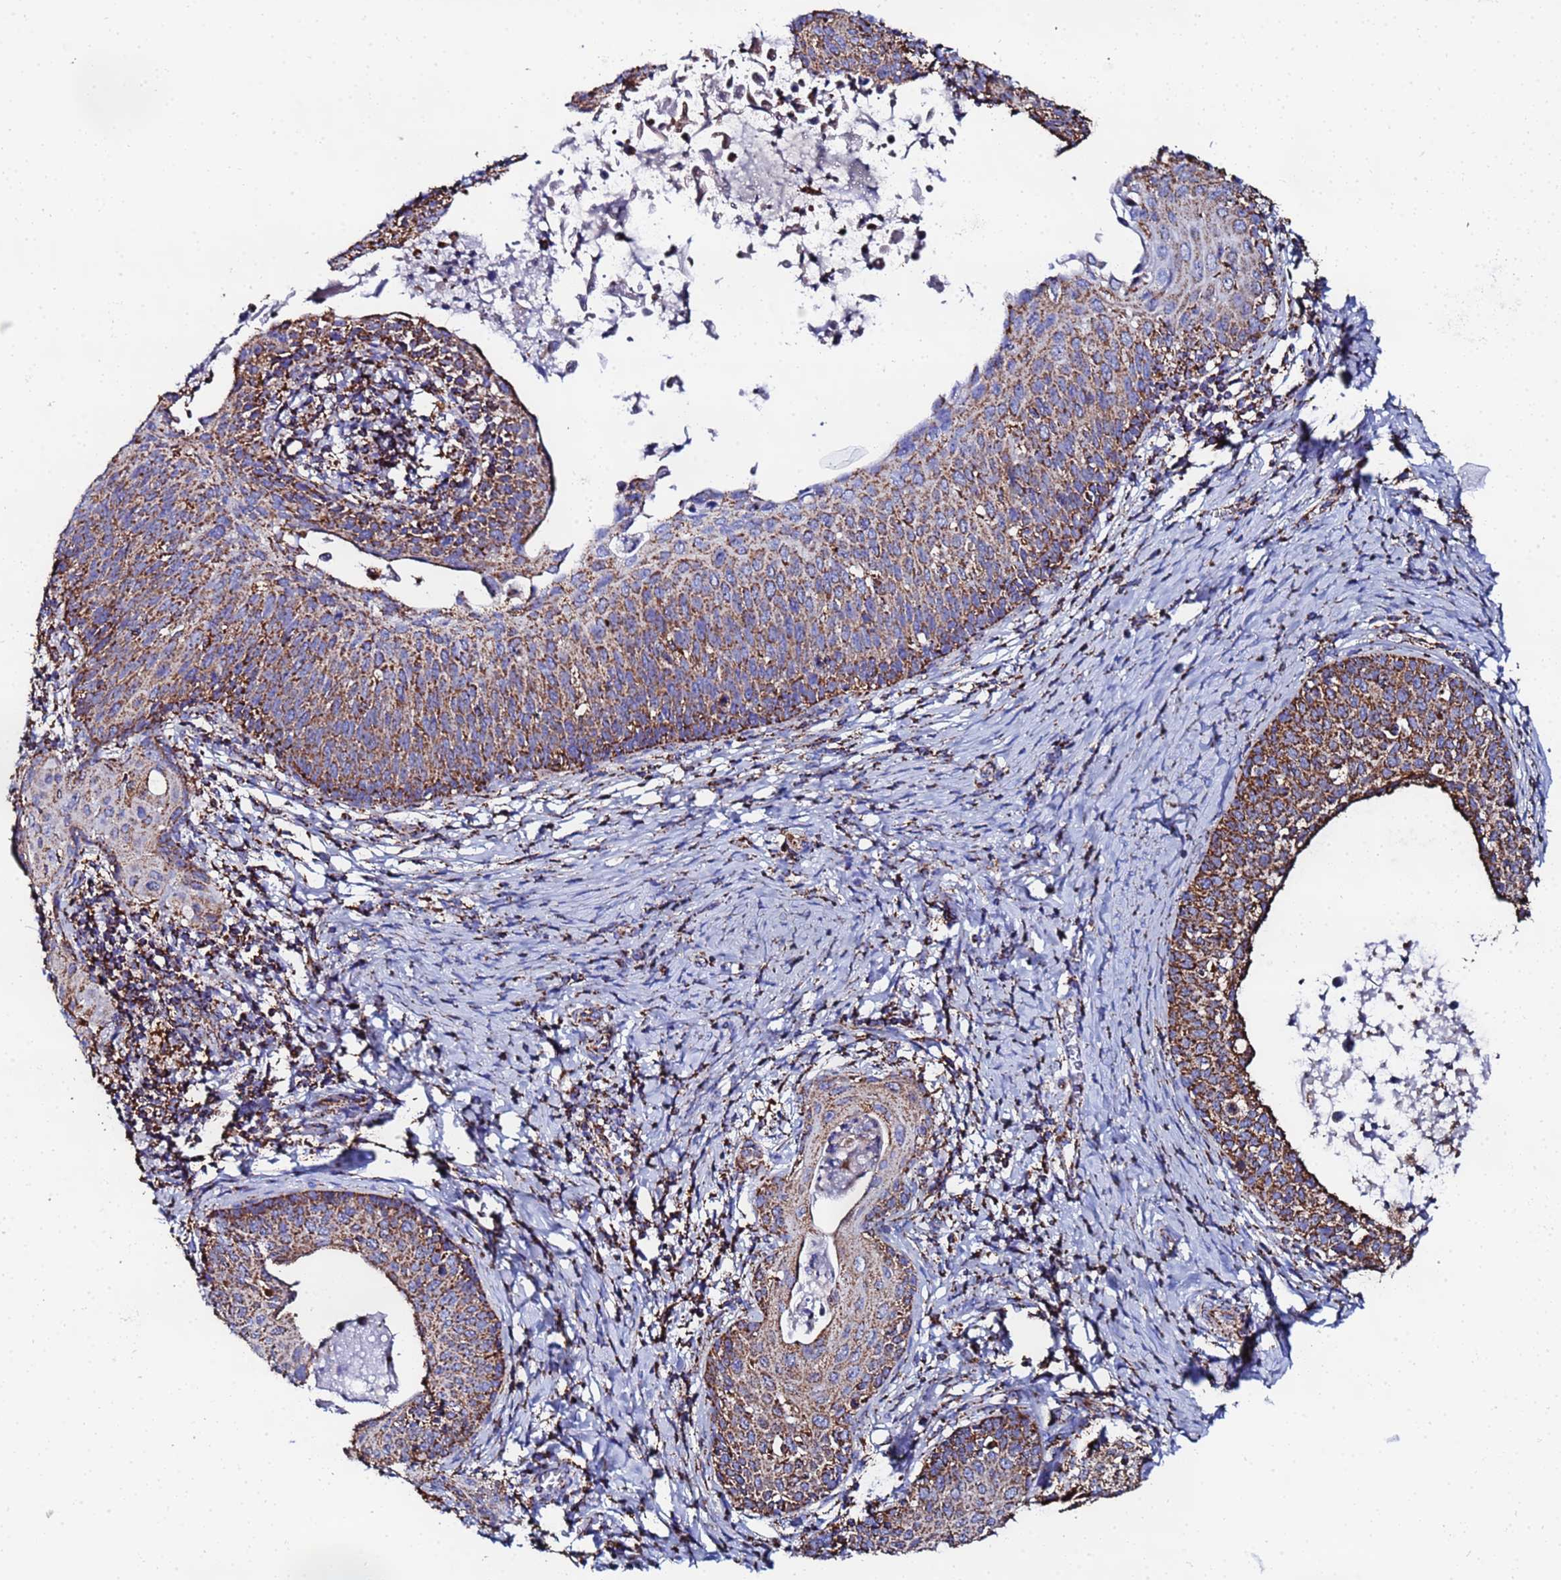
{"staining": {"intensity": "strong", "quantity": ">75%", "location": "cytoplasmic/membranous"}, "tissue": "cervical cancer", "cell_type": "Tumor cells", "image_type": "cancer", "snomed": [{"axis": "morphology", "description": "Squamous cell carcinoma, NOS"}, {"axis": "topography", "description": "Cervix"}], "caption": "A brown stain labels strong cytoplasmic/membranous expression of a protein in squamous cell carcinoma (cervical) tumor cells. (DAB = brown stain, brightfield microscopy at high magnification).", "gene": "GLUD1", "patient": {"sex": "female", "age": 52}}